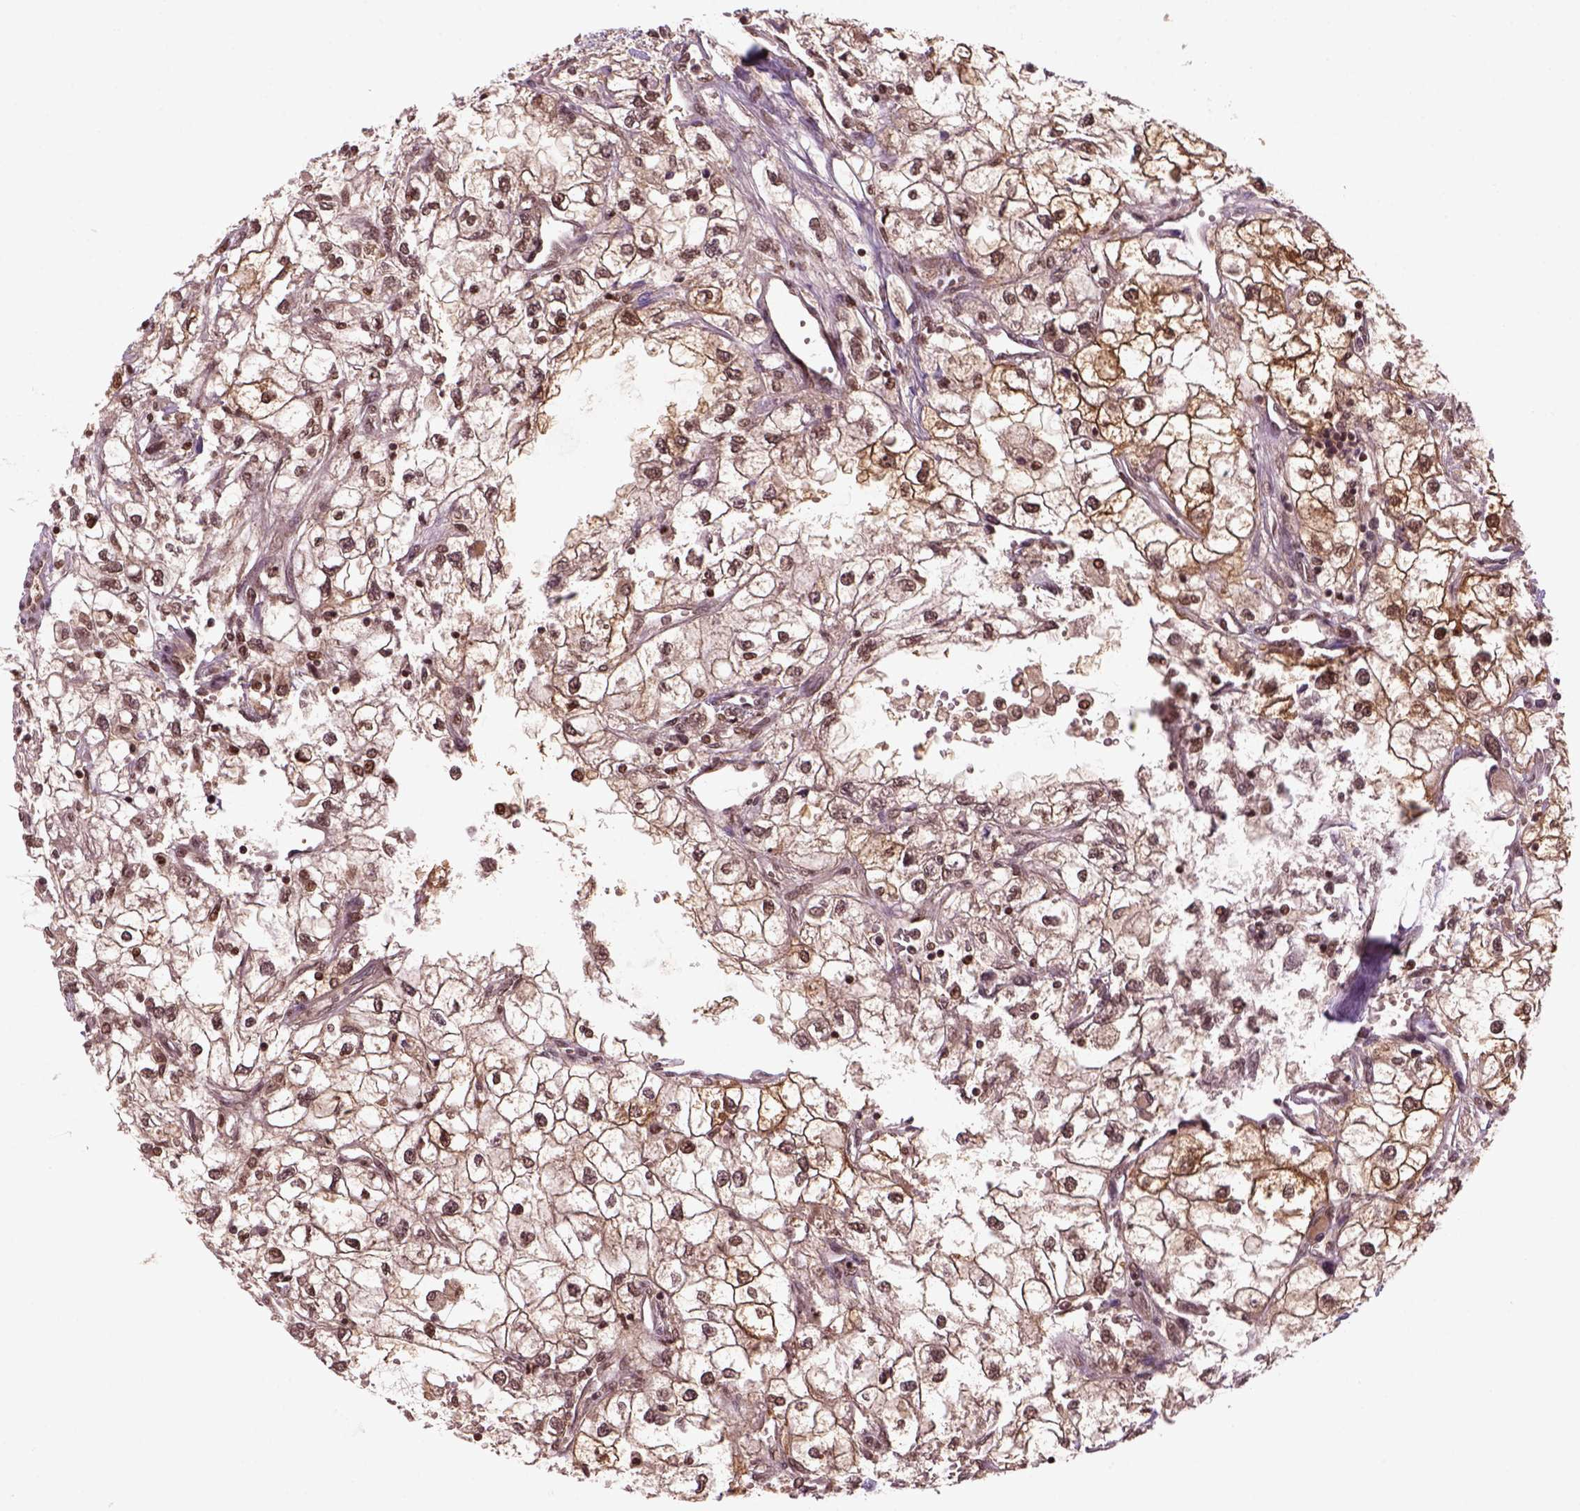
{"staining": {"intensity": "moderate", "quantity": ">75%", "location": "cytoplasmic/membranous,nuclear"}, "tissue": "renal cancer", "cell_type": "Tumor cells", "image_type": "cancer", "snomed": [{"axis": "morphology", "description": "Adenocarcinoma, NOS"}, {"axis": "topography", "description": "Kidney"}], "caption": "This is a histology image of immunohistochemistry (IHC) staining of renal cancer, which shows moderate staining in the cytoplasmic/membranous and nuclear of tumor cells.", "gene": "GOT1", "patient": {"sex": "male", "age": 59}}